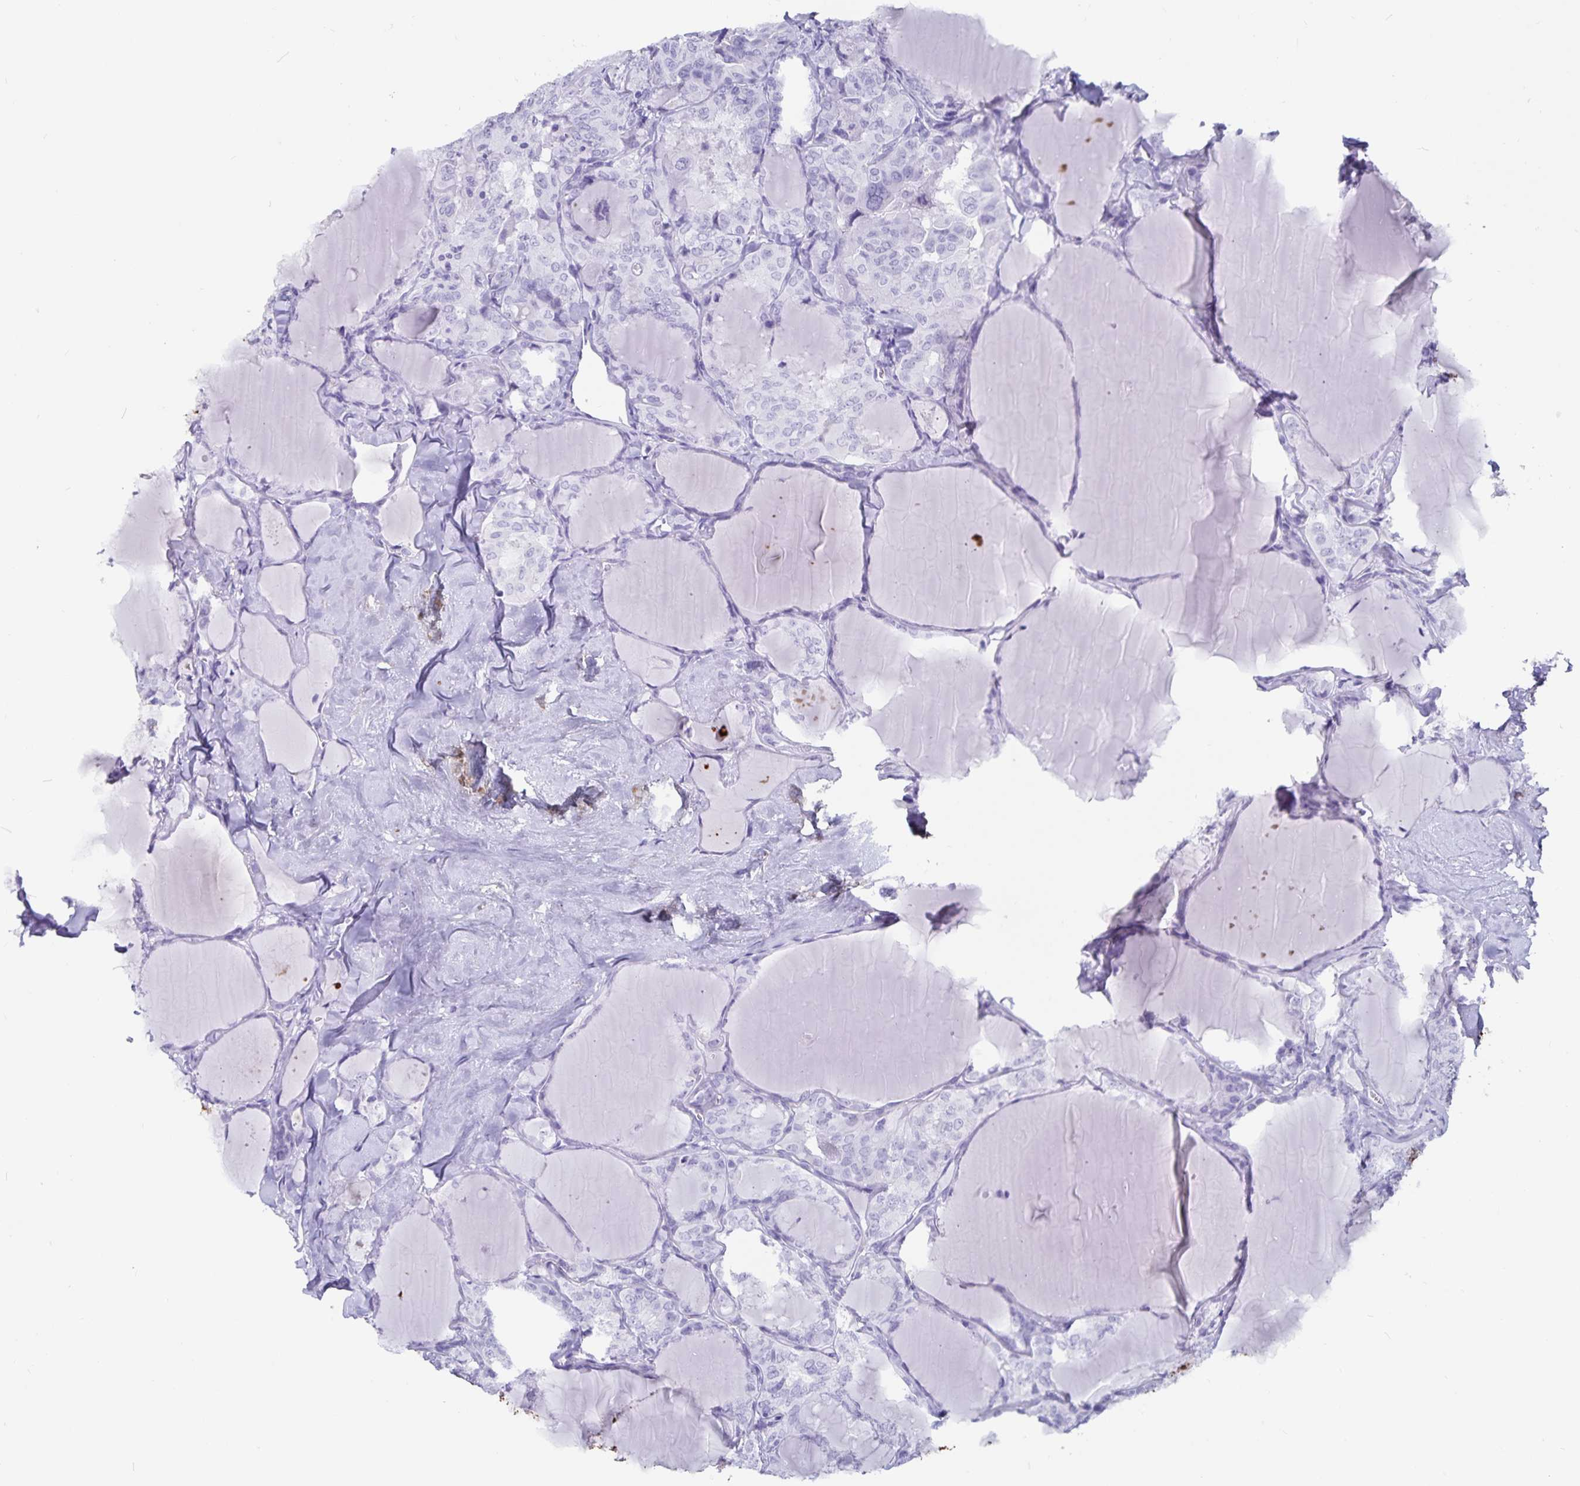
{"staining": {"intensity": "negative", "quantity": "none", "location": "none"}, "tissue": "thyroid cancer", "cell_type": "Tumor cells", "image_type": "cancer", "snomed": [{"axis": "morphology", "description": "Papillary adenocarcinoma, NOS"}, {"axis": "topography", "description": "Thyroid gland"}], "caption": "Immunohistochemical staining of human thyroid cancer (papillary adenocarcinoma) reveals no significant expression in tumor cells.", "gene": "GPR137", "patient": {"sex": "male", "age": 30}}